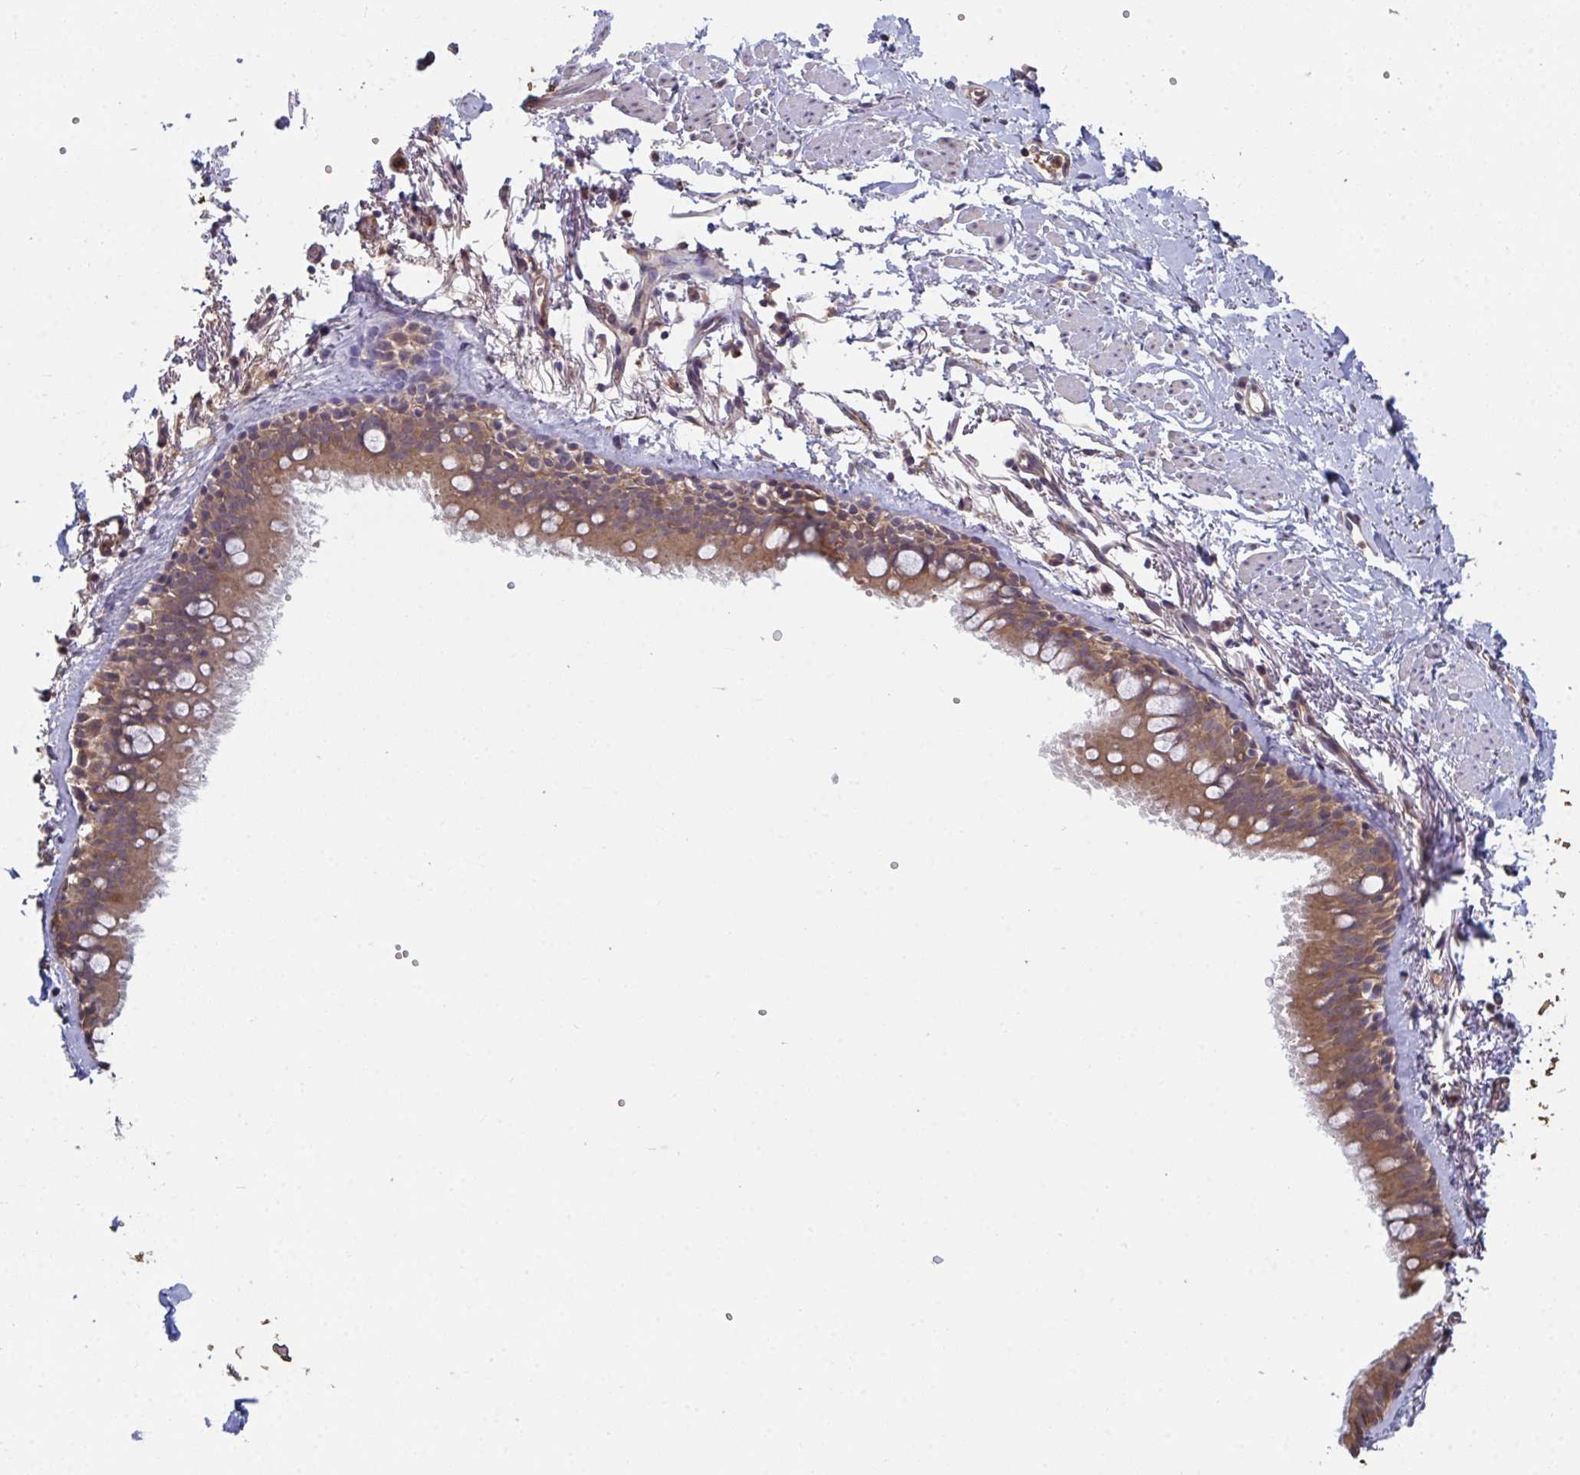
{"staining": {"intensity": "moderate", "quantity": ">75%", "location": "cytoplasmic/membranous"}, "tissue": "bronchus", "cell_type": "Respiratory epithelial cells", "image_type": "normal", "snomed": [{"axis": "morphology", "description": "Normal tissue, NOS"}, {"axis": "topography", "description": "Bronchus"}], "caption": "Immunohistochemistry of normal human bronchus exhibits medium levels of moderate cytoplasmic/membranous staining in about >75% of respiratory epithelial cells. The staining was performed using DAB (3,3'-diaminobenzidine), with brown indicating positive protein expression. Nuclei are stained blue with hematoxylin.", "gene": "TTC9C", "patient": {"sex": "male", "age": 67}}